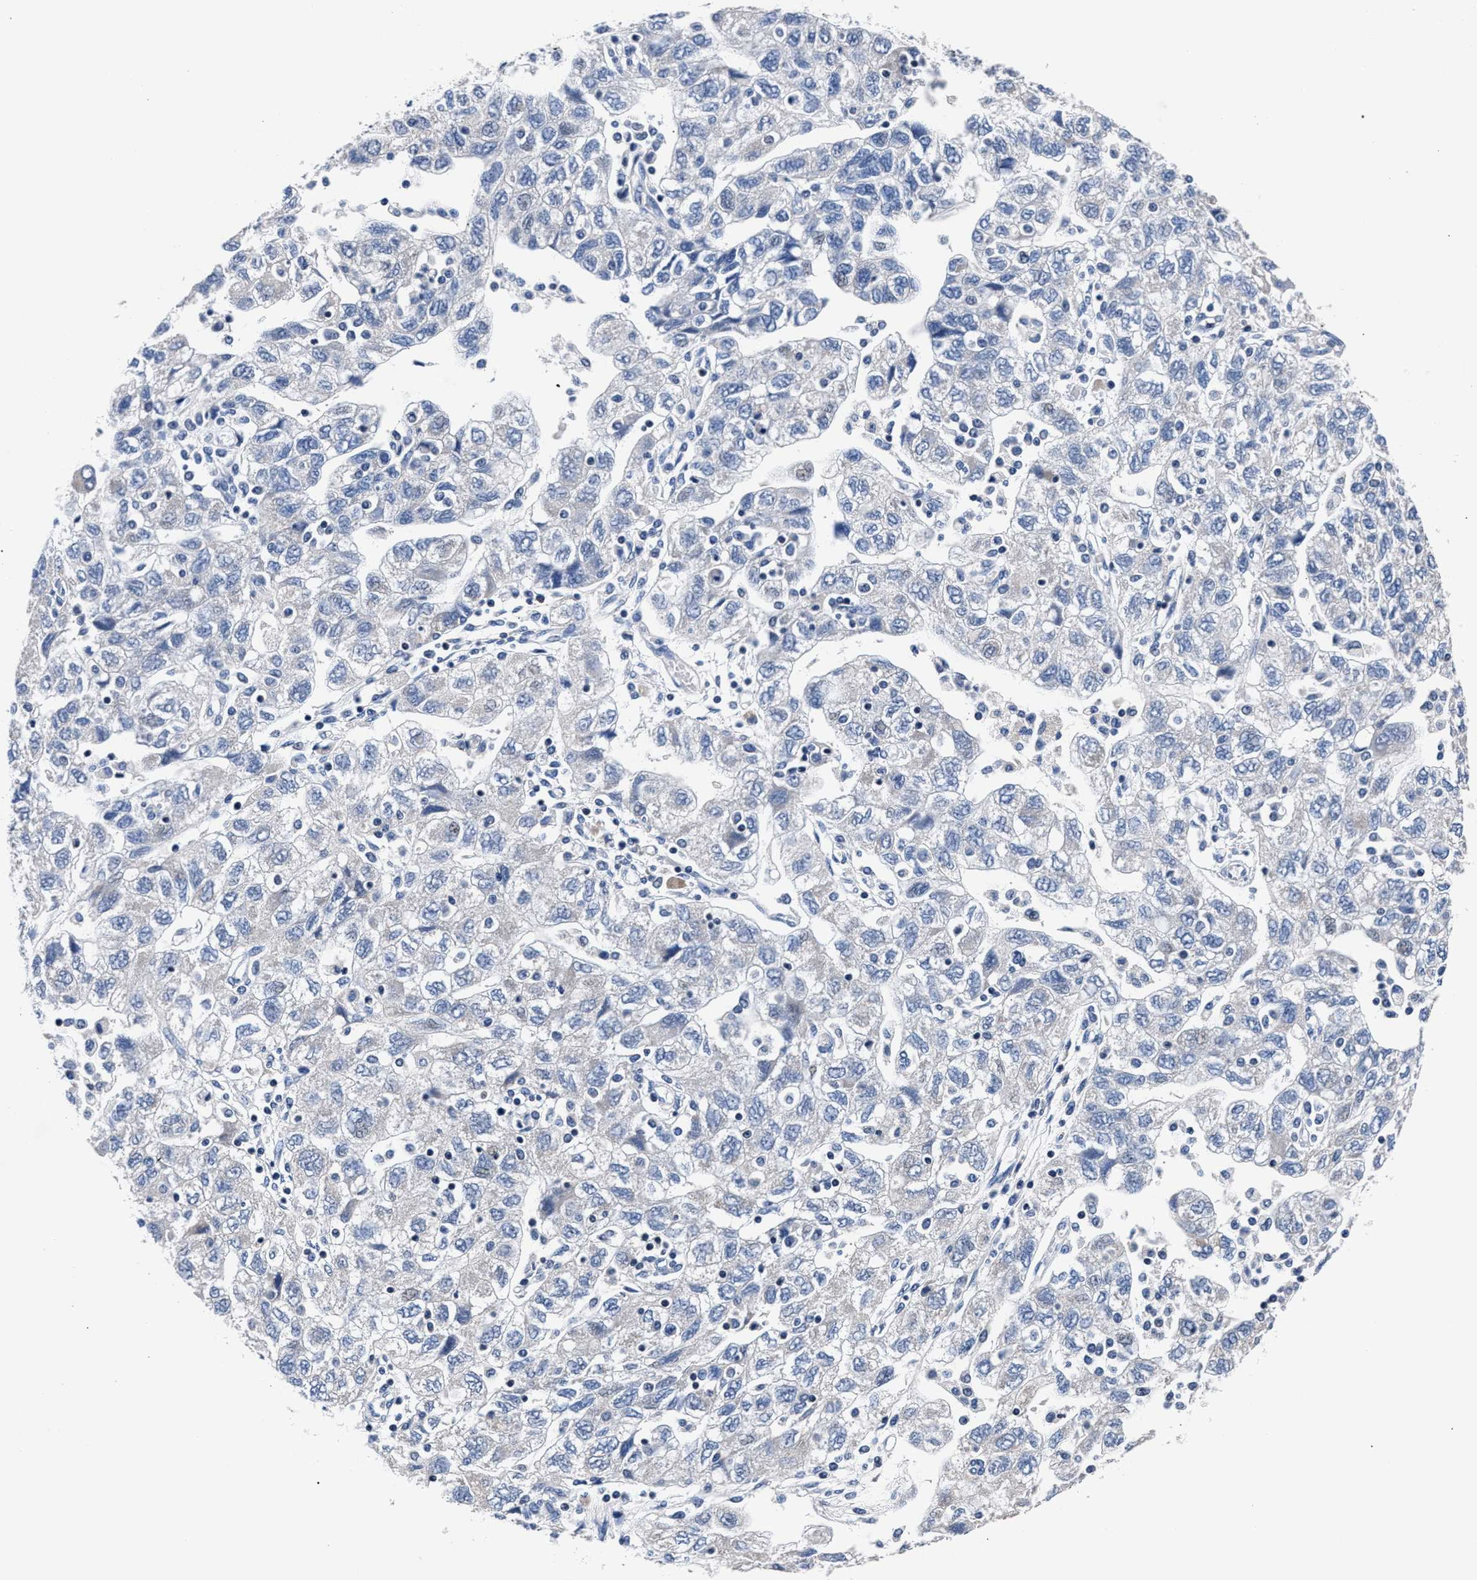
{"staining": {"intensity": "negative", "quantity": "none", "location": "none"}, "tissue": "ovarian cancer", "cell_type": "Tumor cells", "image_type": "cancer", "snomed": [{"axis": "morphology", "description": "Carcinoma, NOS"}, {"axis": "morphology", "description": "Cystadenocarcinoma, serous, NOS"}, {"axis": "topography", "description": "Ovary"}], "caption": "An image of human ovarian cancer is negative for staining in tumor cells. The staining was performed using DAB (3,3'-diaminobenzidine) to visualize the protein expression in brown, while the nuclei were stained in blue with hematoxylin (Magnification: 20x).", "gene": "PHF24", "patient": {"sex": "female", "age": 69}}